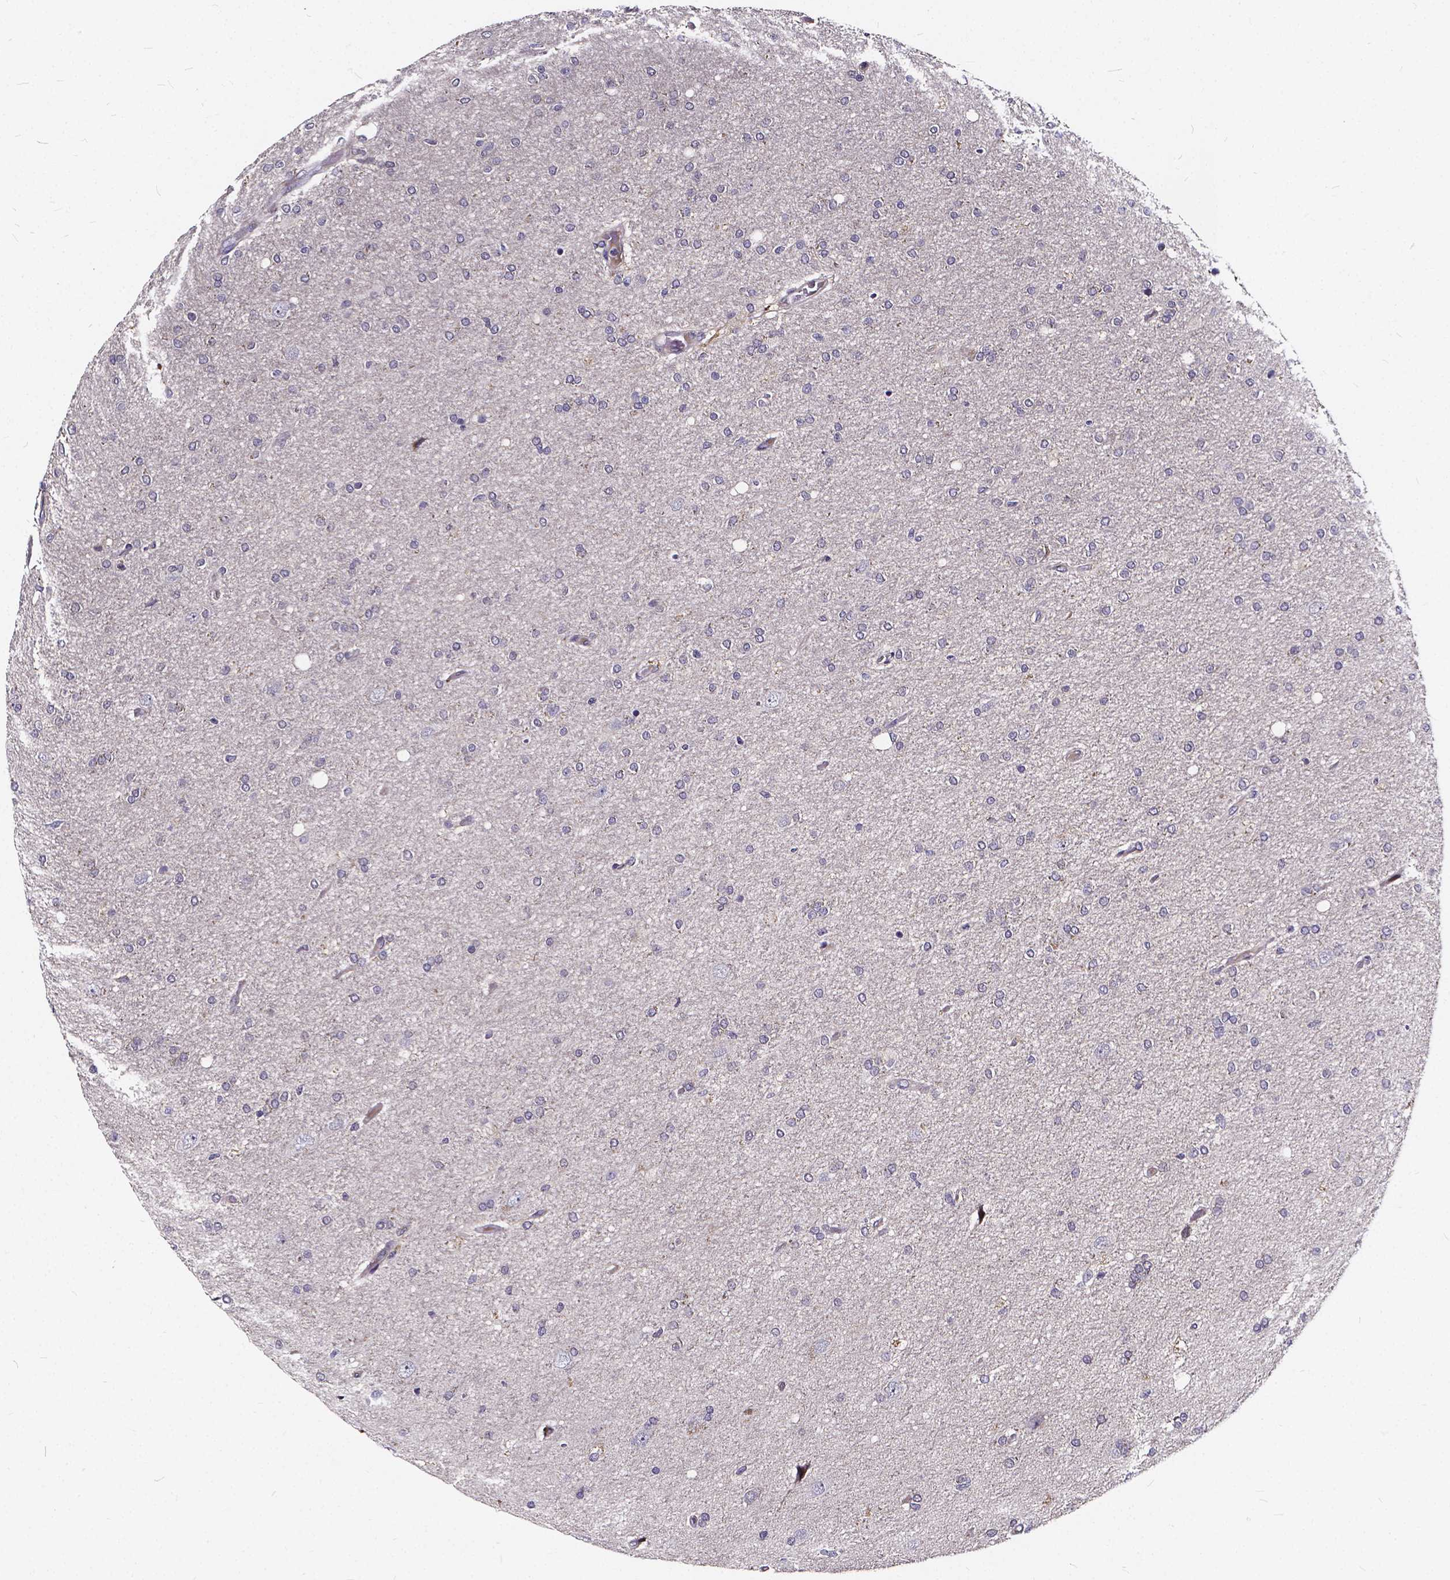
{"staining": {"intensity": "negative", "quantity": "none", "location": "none"}, "tissue": "glioma", "cell_type": "Tumor cells", "image_type": "cancer", "snomed": [{"axis": "morphology", "description": "Glioma, malignant, High grade"}, {"axis": "topography", "description": "Cerebral cortex"}], "caption": "Malignant glioma (high-grade) was stained to show a protein in brown. There is no significant expression in tumor cells.", "gene": "SOWAHA", "patient": {"sex": "male", "age": 70}}